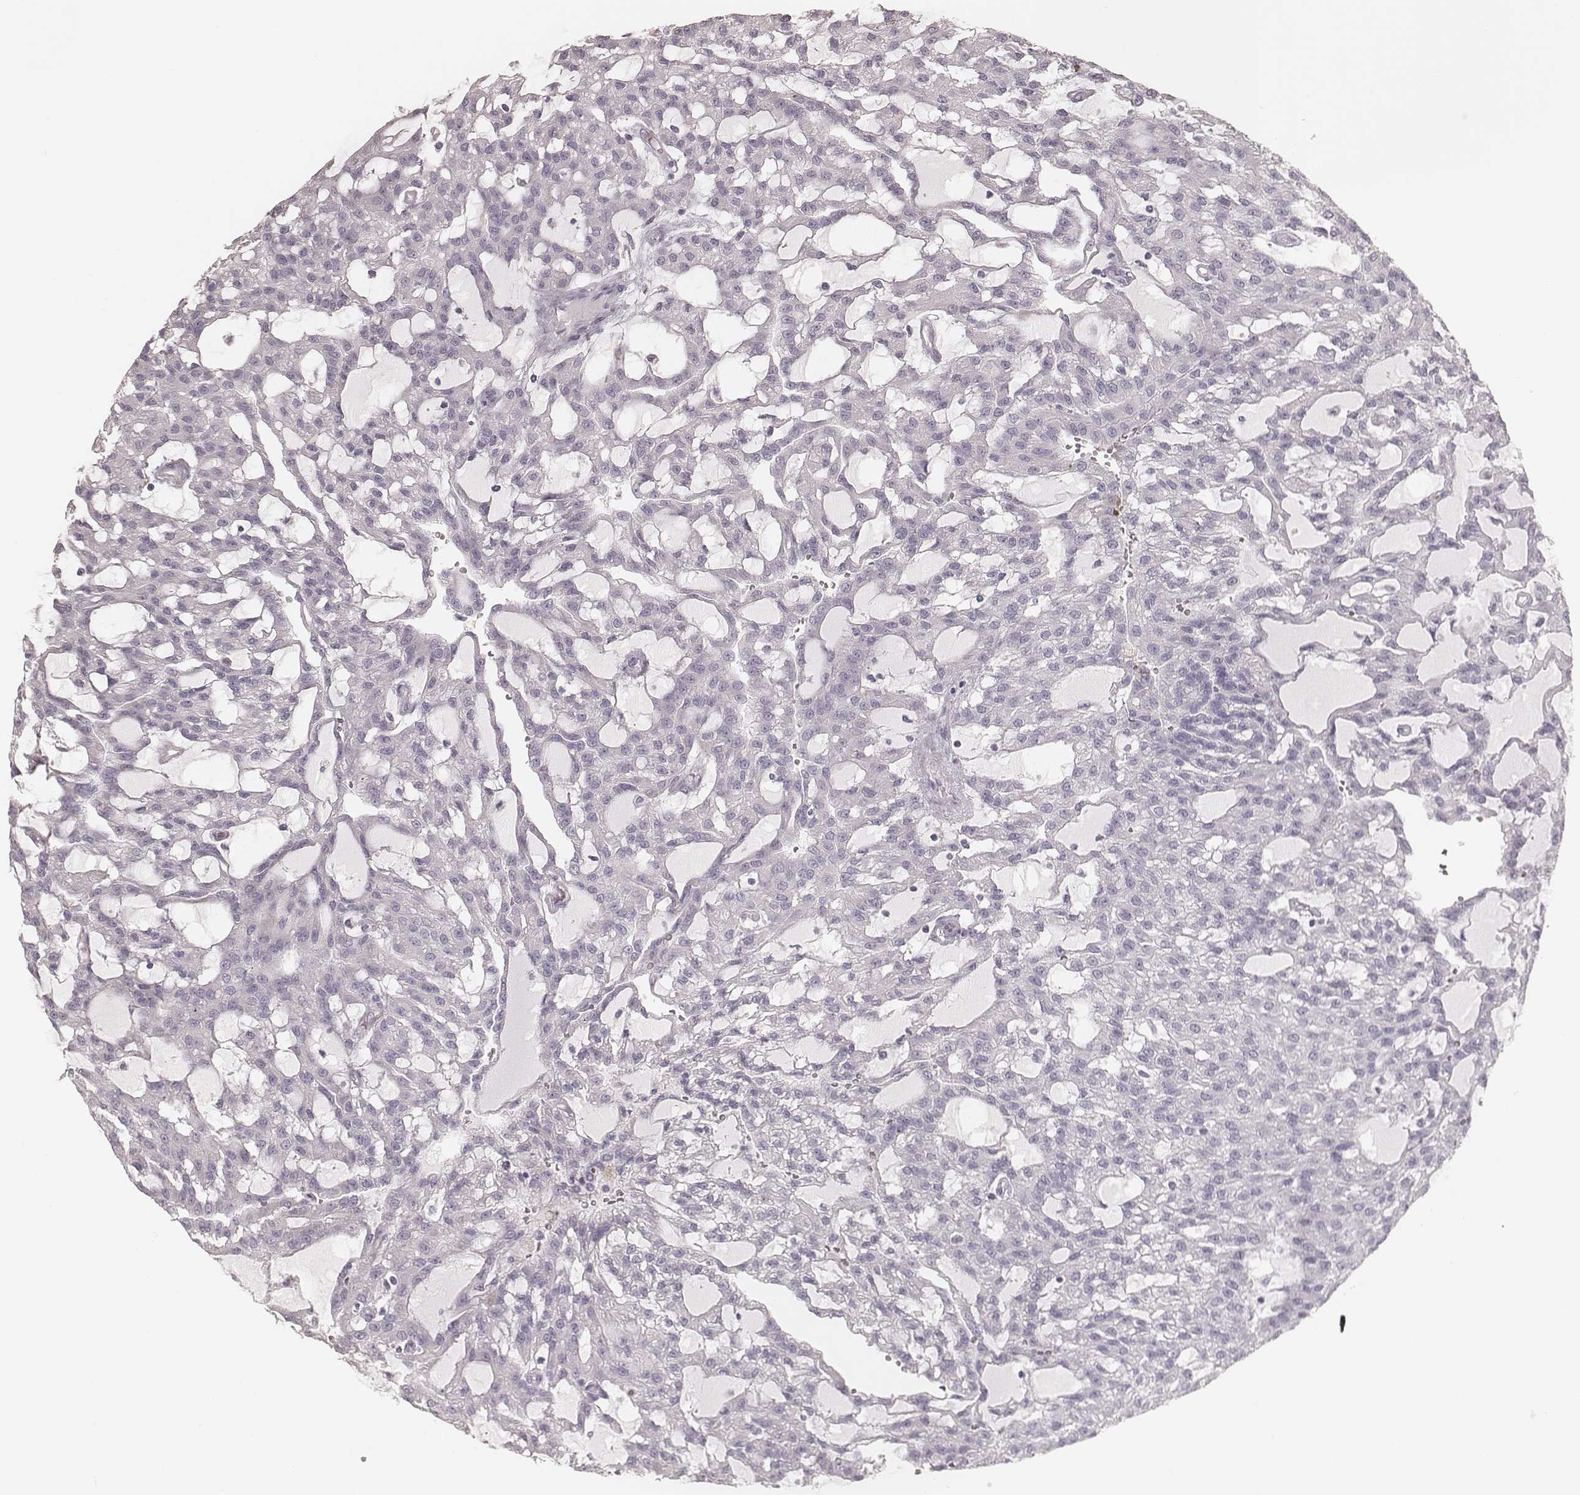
{"staining": {"intensity": "negative", "quantity": "none", "location": "none"}, "tissue": "renal cancer", "cell_type": "Tumor cells", "image_type": "cancer", "snomed": [{"axis": "morphology", "description": "Adenocarcinoma, NOS"}, {"axis": "topography", "description": "Kidney"}], "caption": "Tumor cells are negative for protein expression in human adenocarcinoma (renal).", "gene": "KIF5C", "patient": {"sex": "male", "age": 63}}